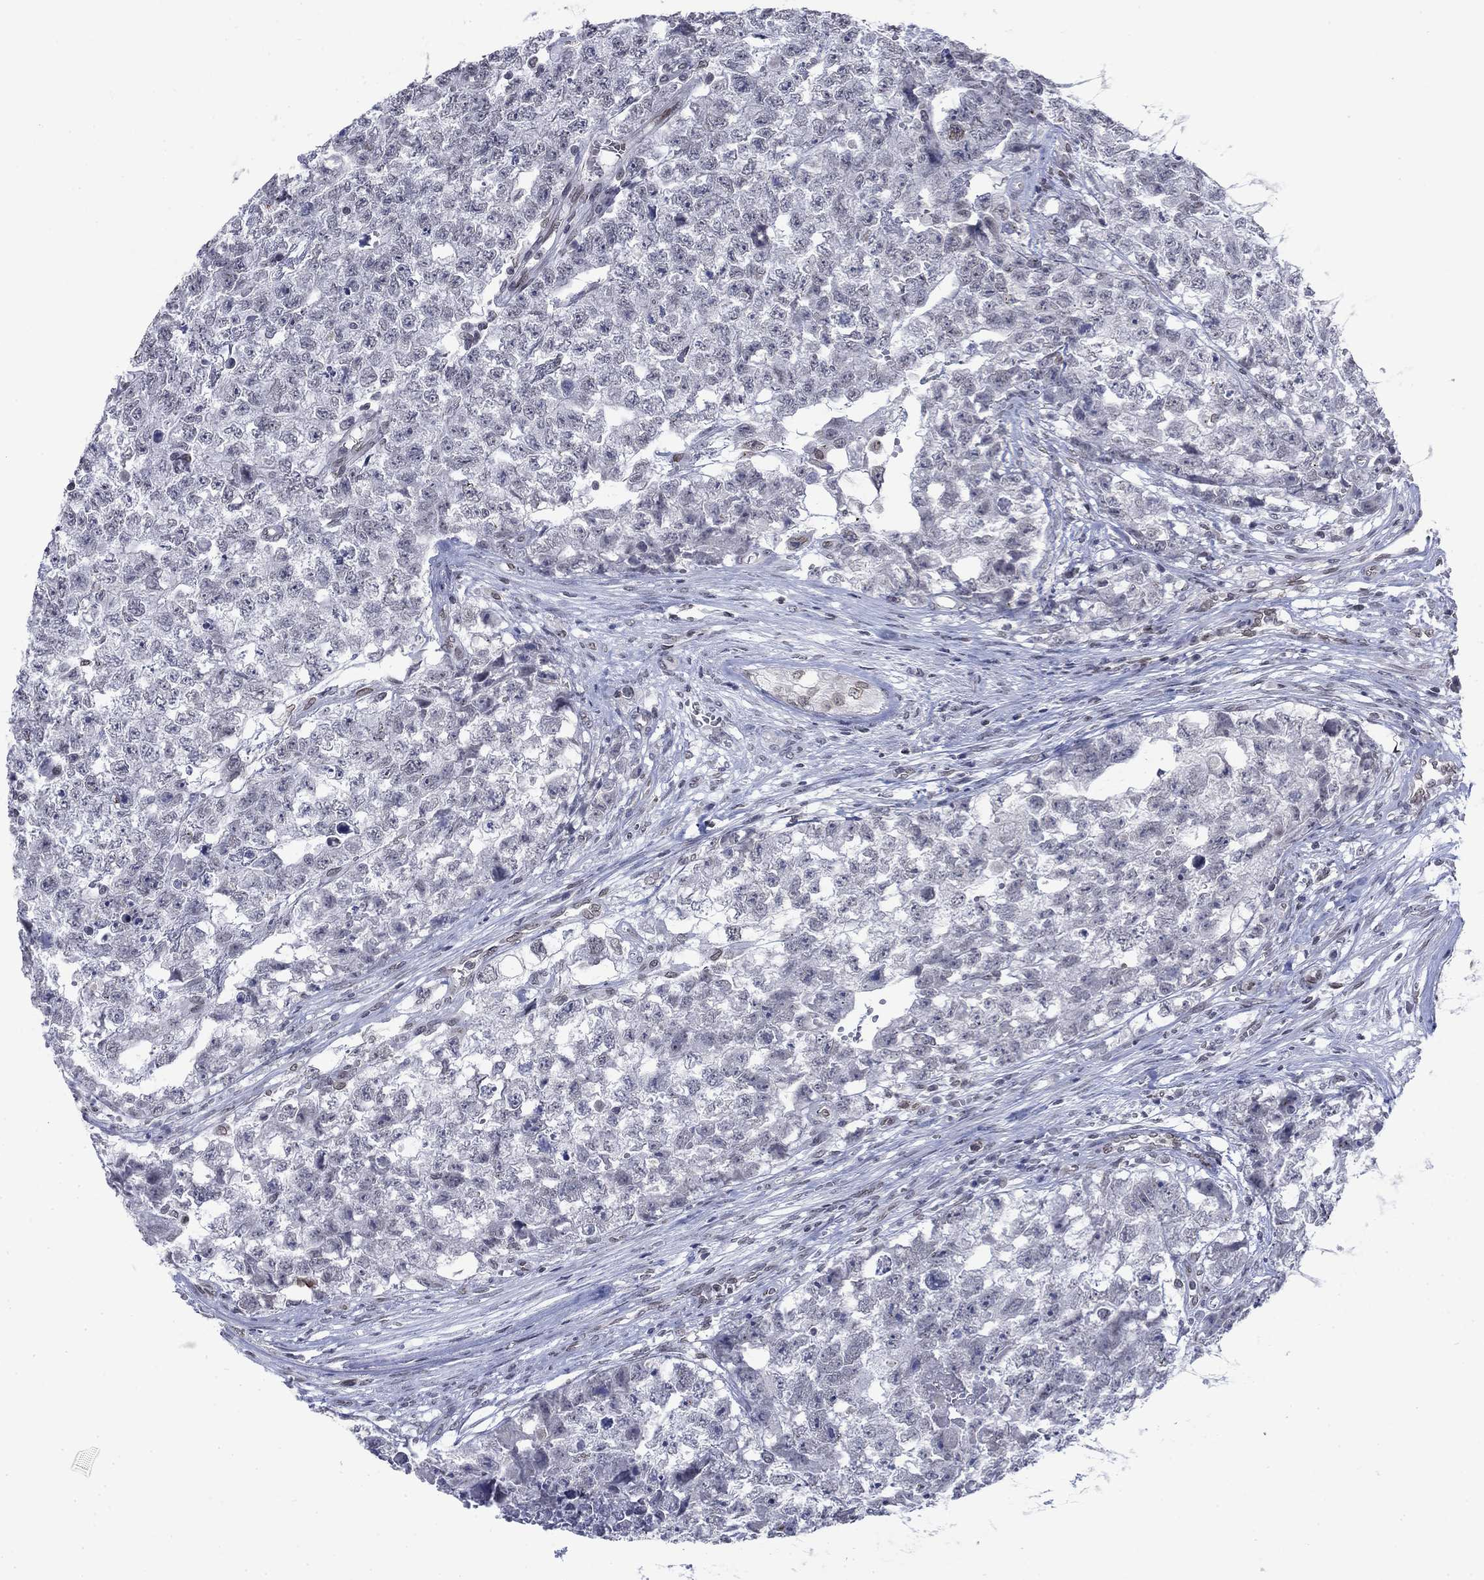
{"staining": {"intensity": "negative", "quantity": "none", "location": "none"}, "tissue": "testis cancer", "cell_type": "Tumor cells", "image_type": "cancer", "snomed": [{"axis": "morphology", "description": "Seminoma, NOS"}, {"axis": "morphology", "description": "Carcinoma, Embryonal, NOS"}, {"axis": "topography", "description": "Testis"}], "caption": "Human testis embryonal carcinoma stained for a protein using IHC demonstrates no staining in tumor cells.", "gene": "TOR1AIP1", "patient": {"sex": "male", "age": 22}}